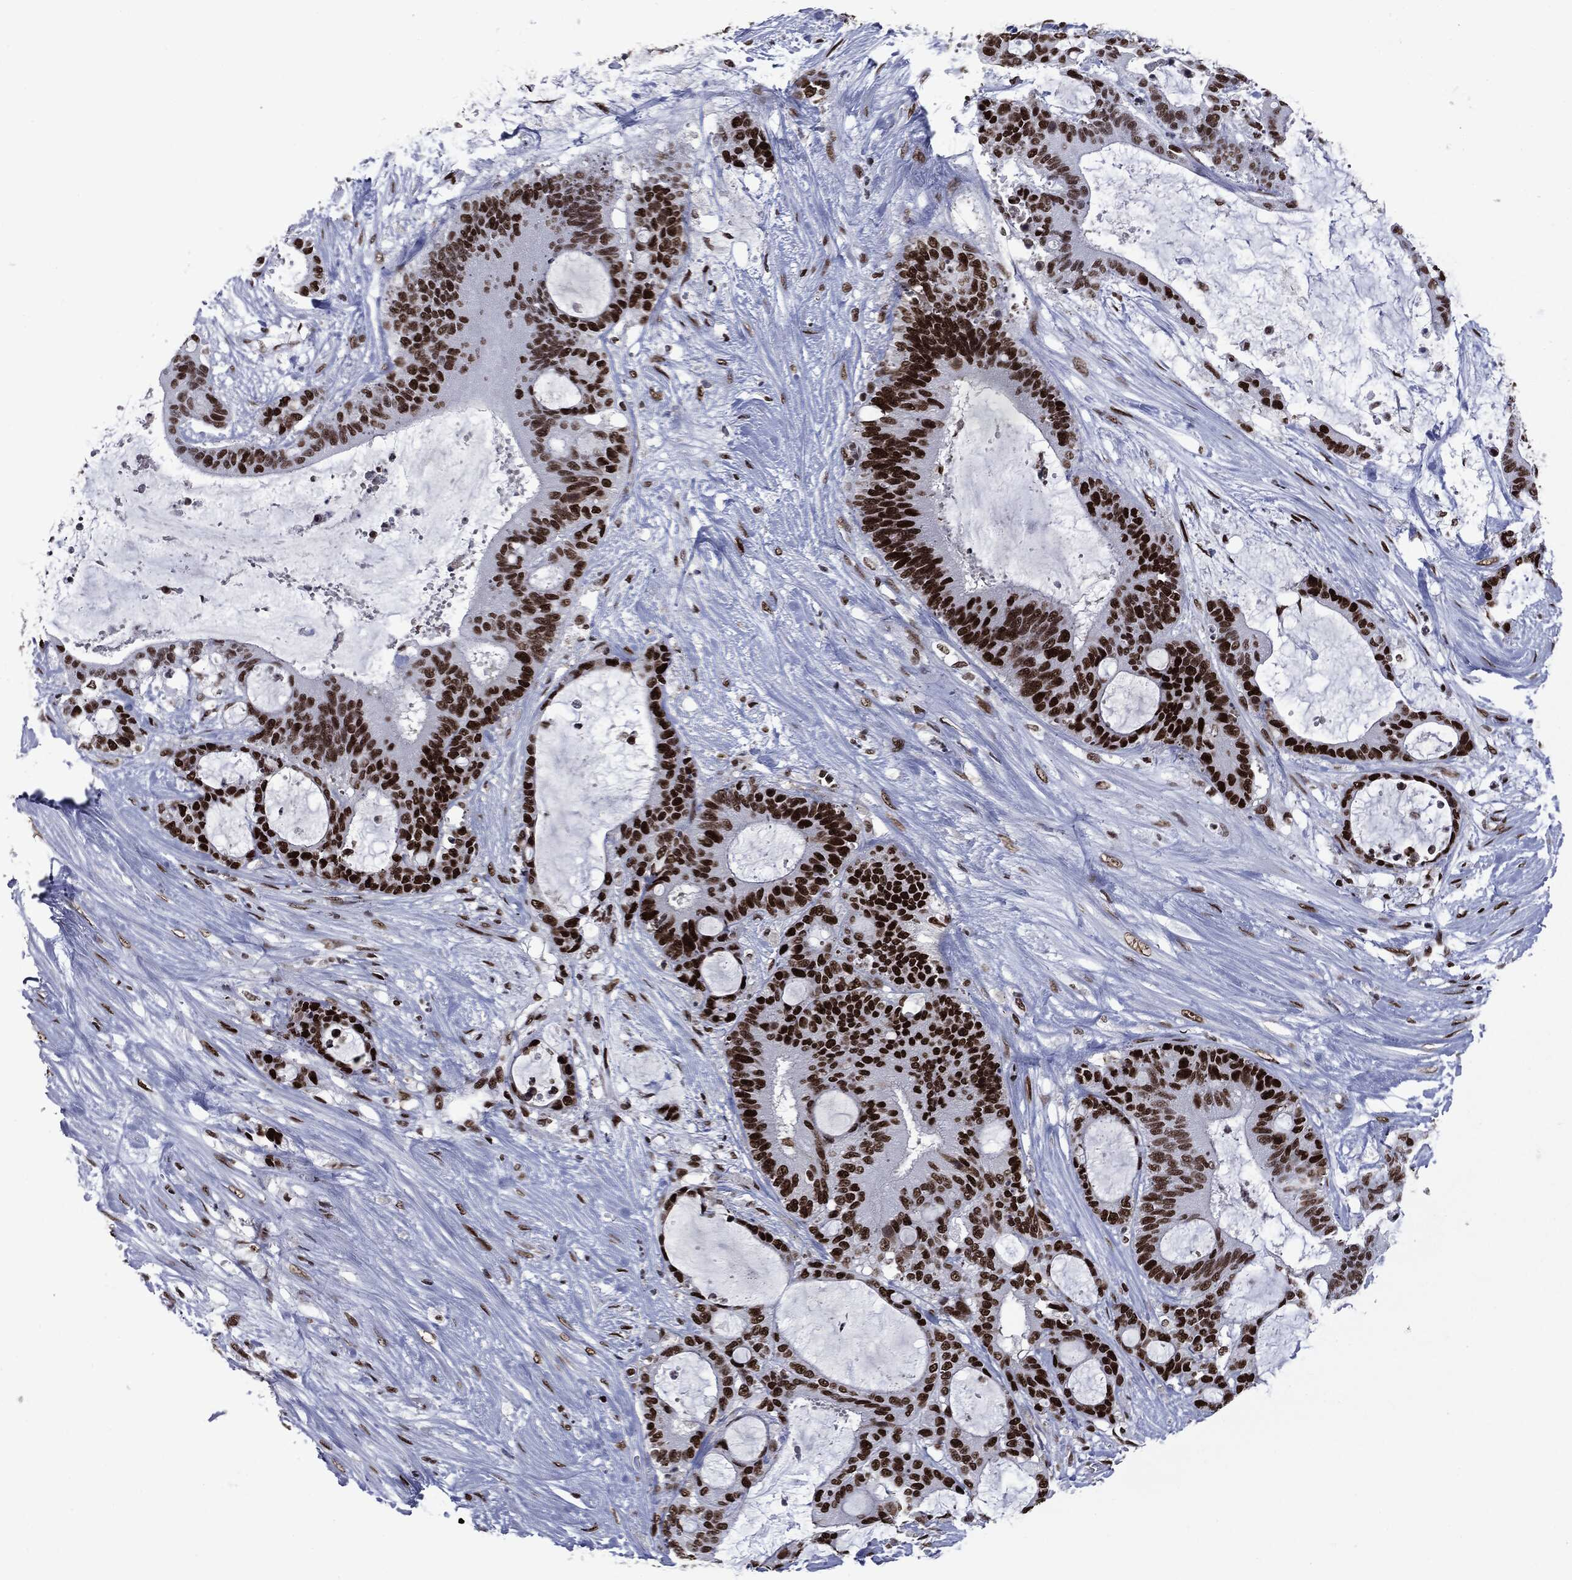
{"staining": {"intensity": "strong", "quantity": ">75%", "location": "nuclear"}, "tissue": "liver cancer", "cell_type": "Tumor cells", "image_type": "cancer", "snomed": [{"axis": "morphology", "description": "Normal tissue, NOS"}, {"axis": "morphology", "description": "Cholangiocarcinoma"}, {"axis": "topography", "description": "Liver"}, {"axis": "topography", "description": "Peripheral nerve tissue"}], "caption": "A brown stain highlights strong nuclear positivity of a protein in human liver cancer (cholangiocarcinoma) tumor cells. Immunohistochemistry stains the protein of interest in brown and the nuclei are stained blue.", "gene": "MSH2", "patient": {"sex": "female", "age": 73}}